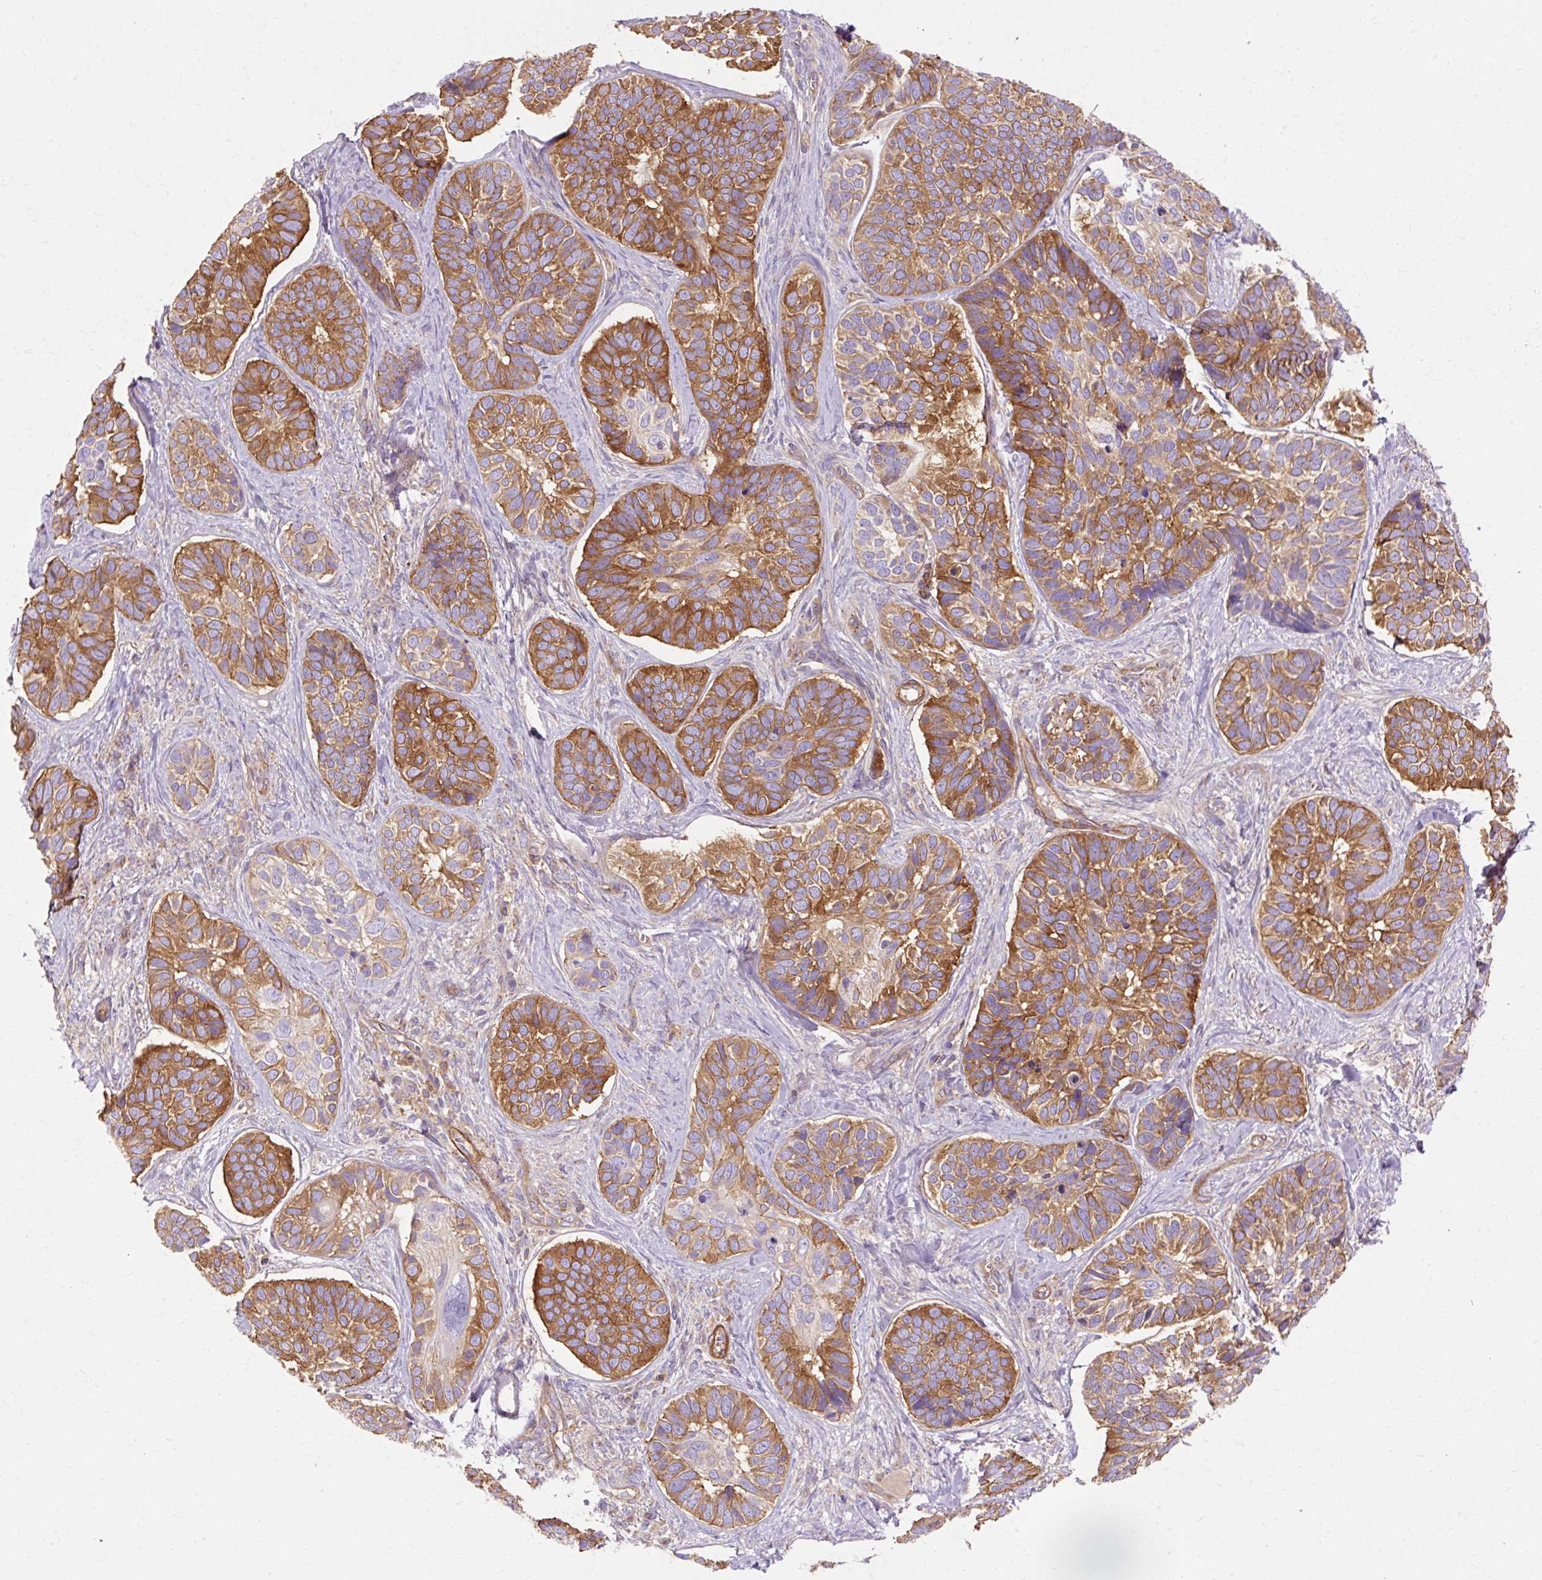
{"staining": {"intensity": "strong", "quantity": ">75%", "location": "cytoplasmic/membranous"}, "tissue": "skin cancer", "cell_type": "Tumor cells", "image_type": "cancer", "snomed": [{"axis": "morphology", "description": "Basal cell carcinoma"}, {"axis": "topography", "description": "Skin"}], "caption": "High-magnification brightfield microscopy of basal cell carcinoma (skin) stained with DAB (brown) and counterstained with hematoxylin (blue). tumor cells exhibit strong cytoplasmic/membranous positivity is seen in about>75% of cells. The staining was performed using DAB, with brown indicating positive protein expression. Nuclei are stained blue with hematoxylin.", "gene": "TBC1D2B", "patient": {"sex": "male", "age": 62}}